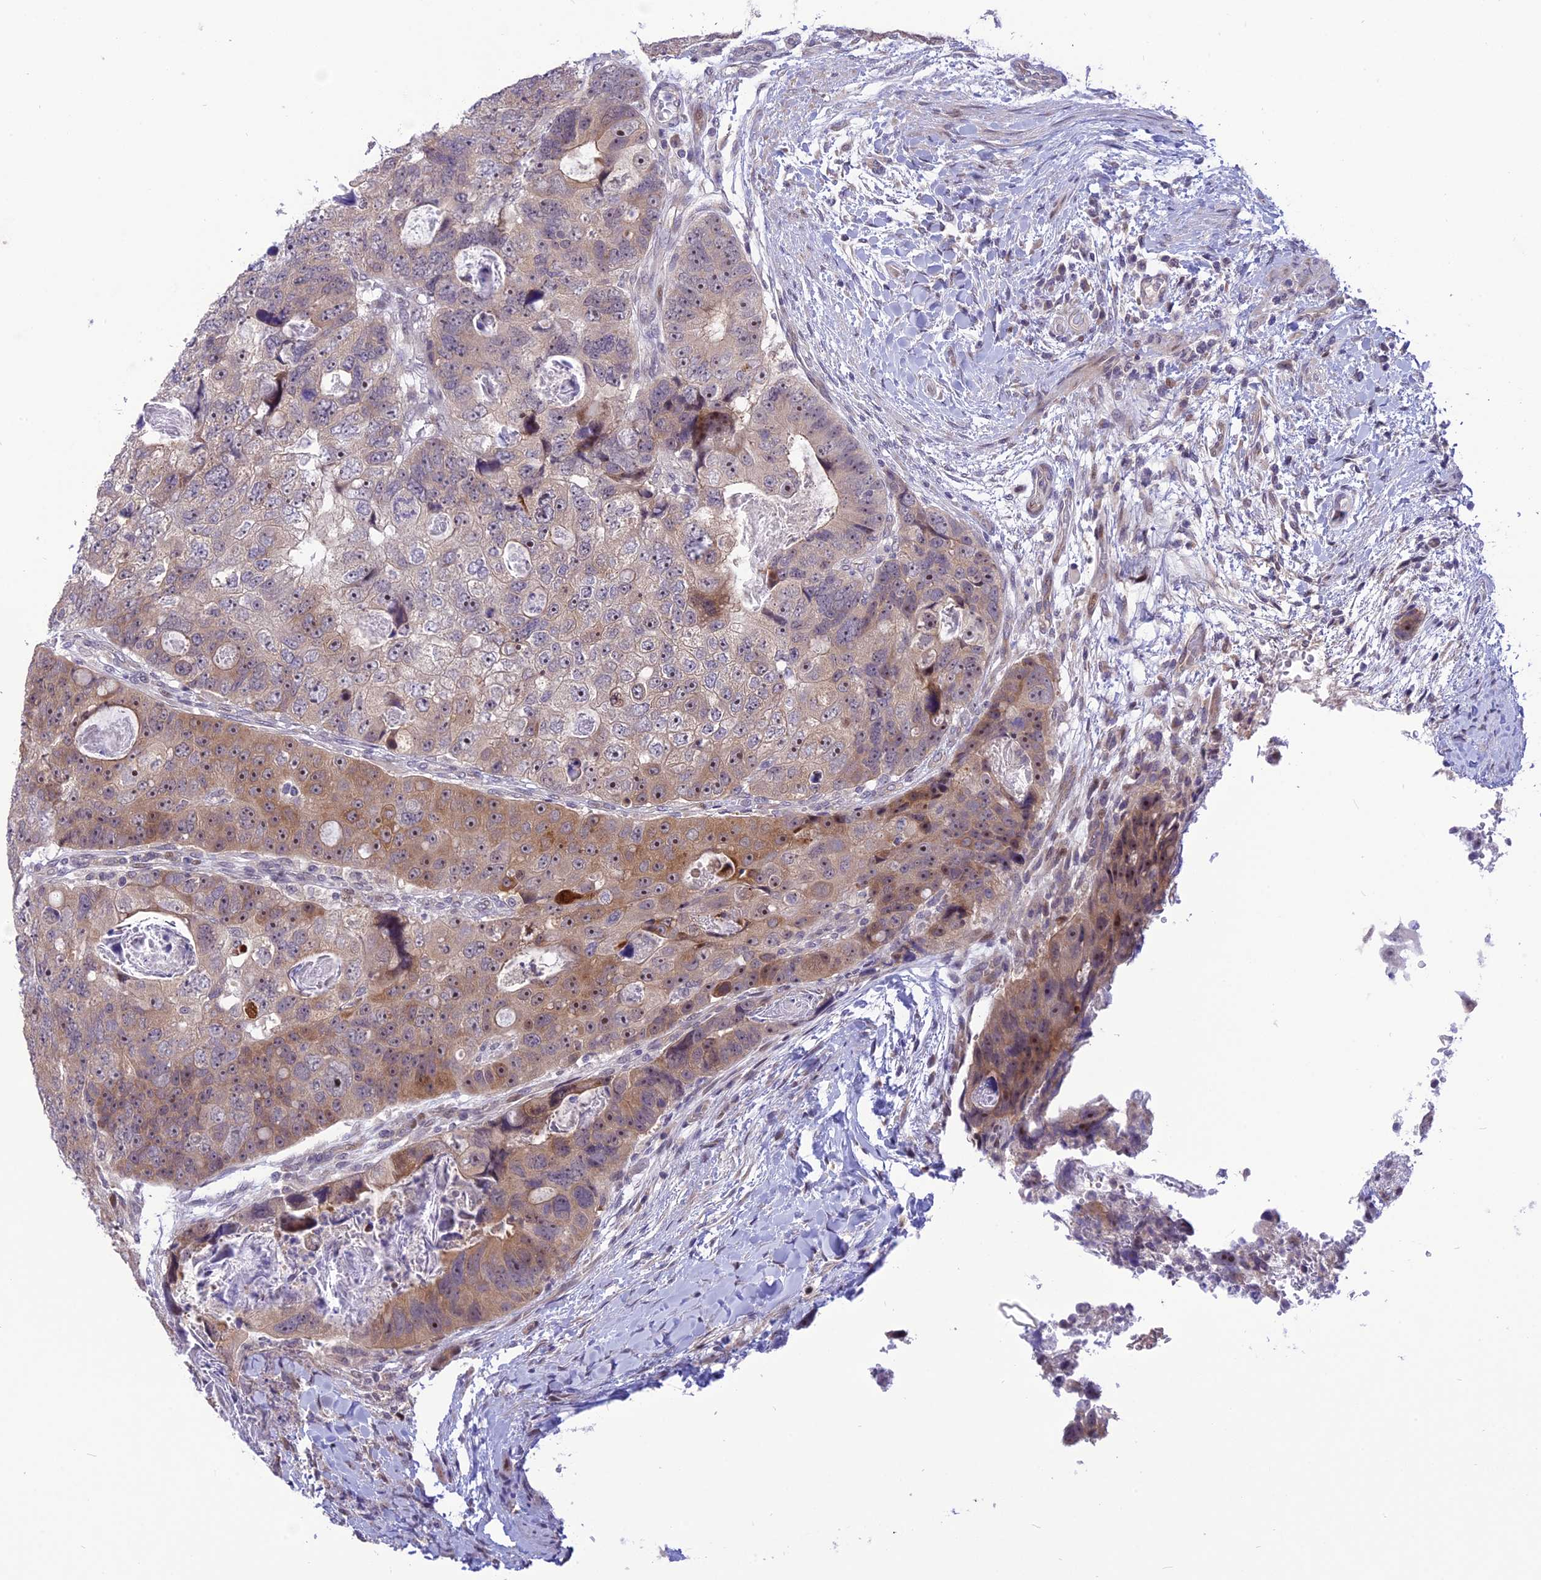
{"staining": {"intensity": "moderate", "quantity": "<25%", "location": "cytoplasmic/membranous"}, "tissue": "colorectal cancer", "cell_type": "Tumor cells", "image_type": "cancer", "snomed": [{"axis": "morphology", "description": "Adenocarcinoma, NOS"}, {"axis": "topography", "description": "Rectum"}], "caption": "An image showing moderate cytoplasmic/membranous staining in about <25% of tumor cells in colorectal cancer (adenocarcinoma), as visualized by brown immunohistochemical staining.", "gene": "ZNF837", "patient": {"sex": "male", "age": 59}}